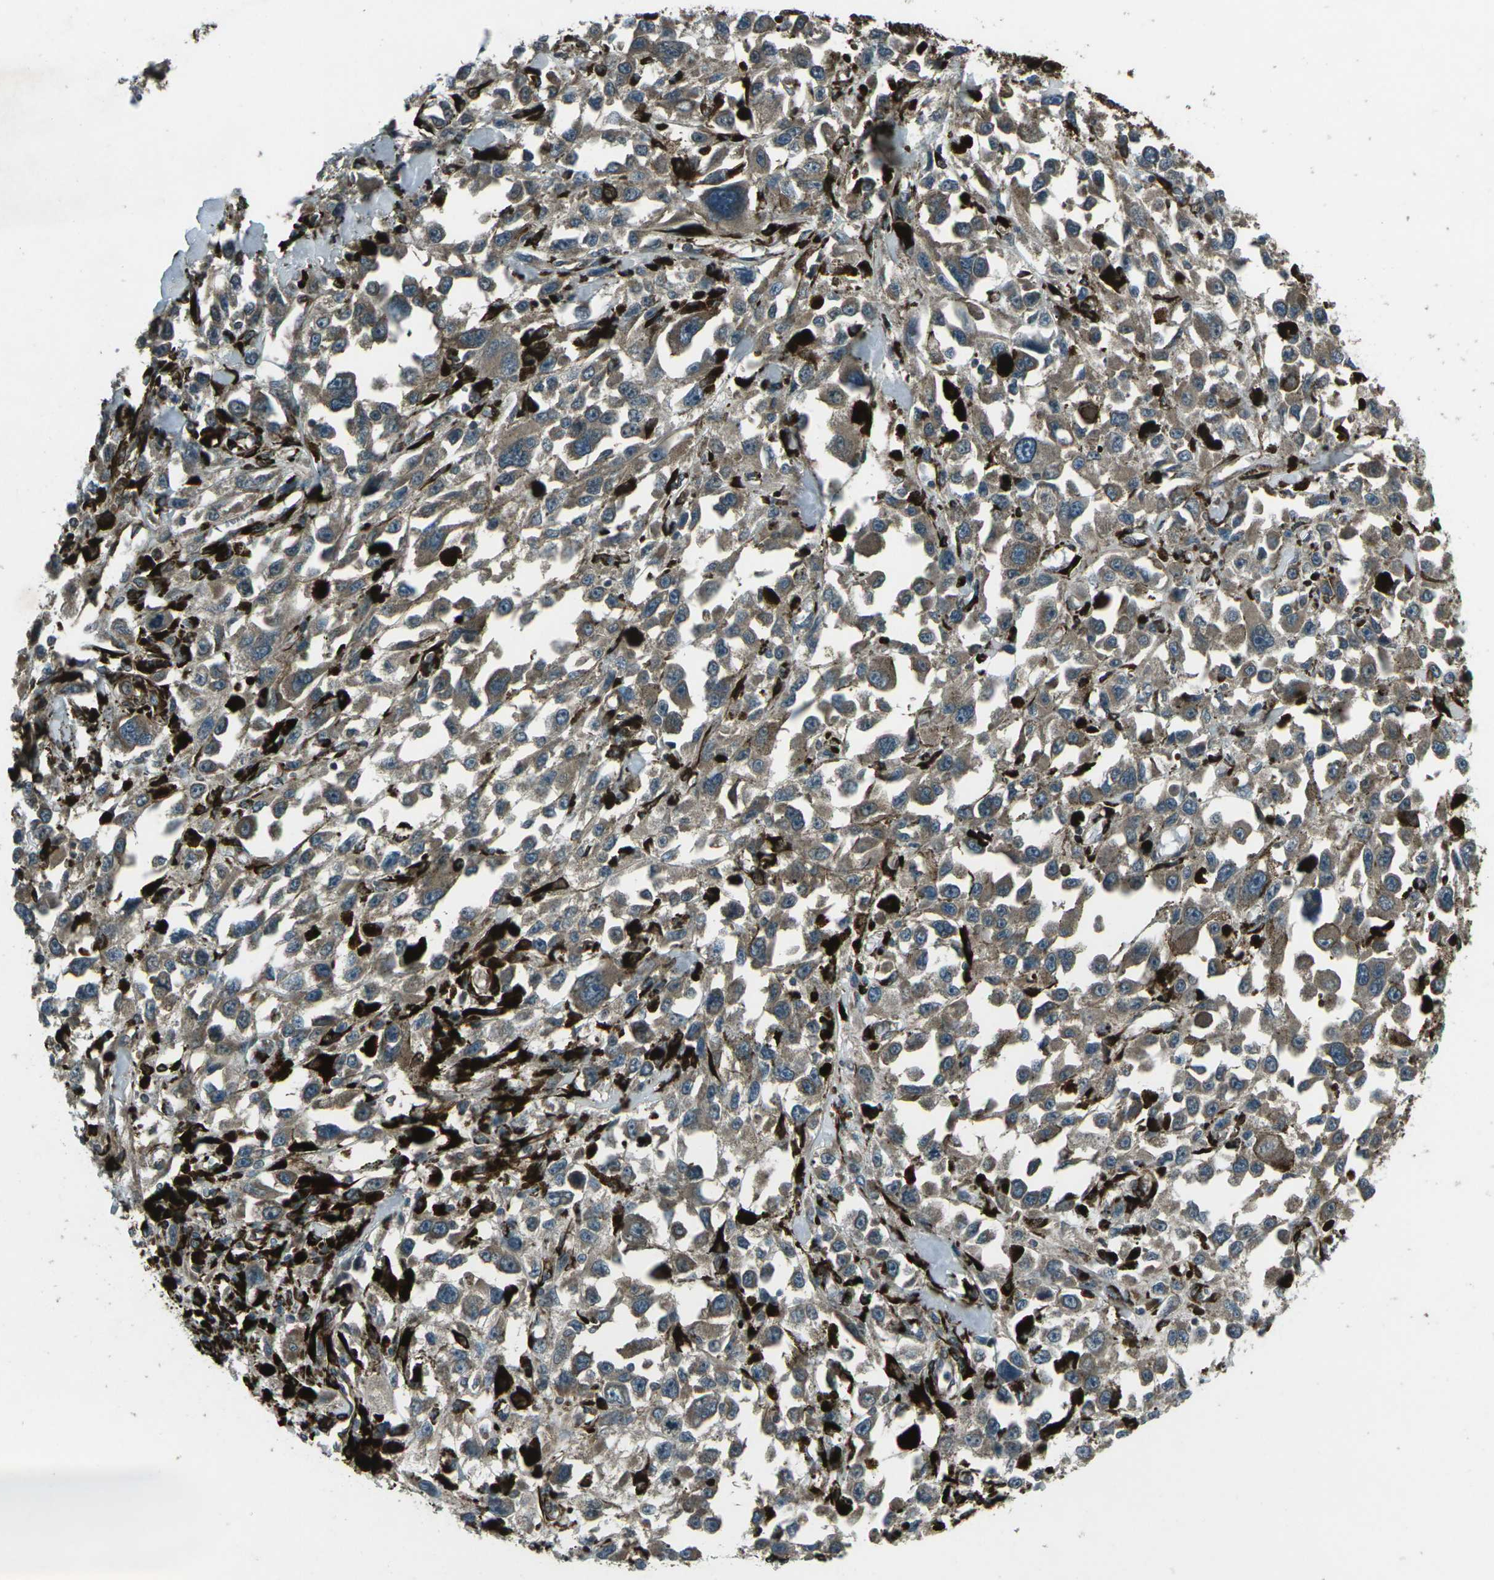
{"staining": {"intensity": "weak", "quantity": ">75%", "location": "cytoplasmic/membranous"}, "tissue": "melanoma", "cell_type": "Tumor cells", "image_type": "cancer", "snomed": [{"axis": "morphology", "description": "Malignant melanoma, Metastatic site"}, {"axis": "topography", "description": "Lymph node"}], "caption": "A micrograph showing weak cytoplasmic/membranous positivity in about >75% of tumor cells in melanoma, as visualized by brown immunohistochemical staining.", "gene": "LSMEM1", "patient": {"sex": "male", "age": 59}}